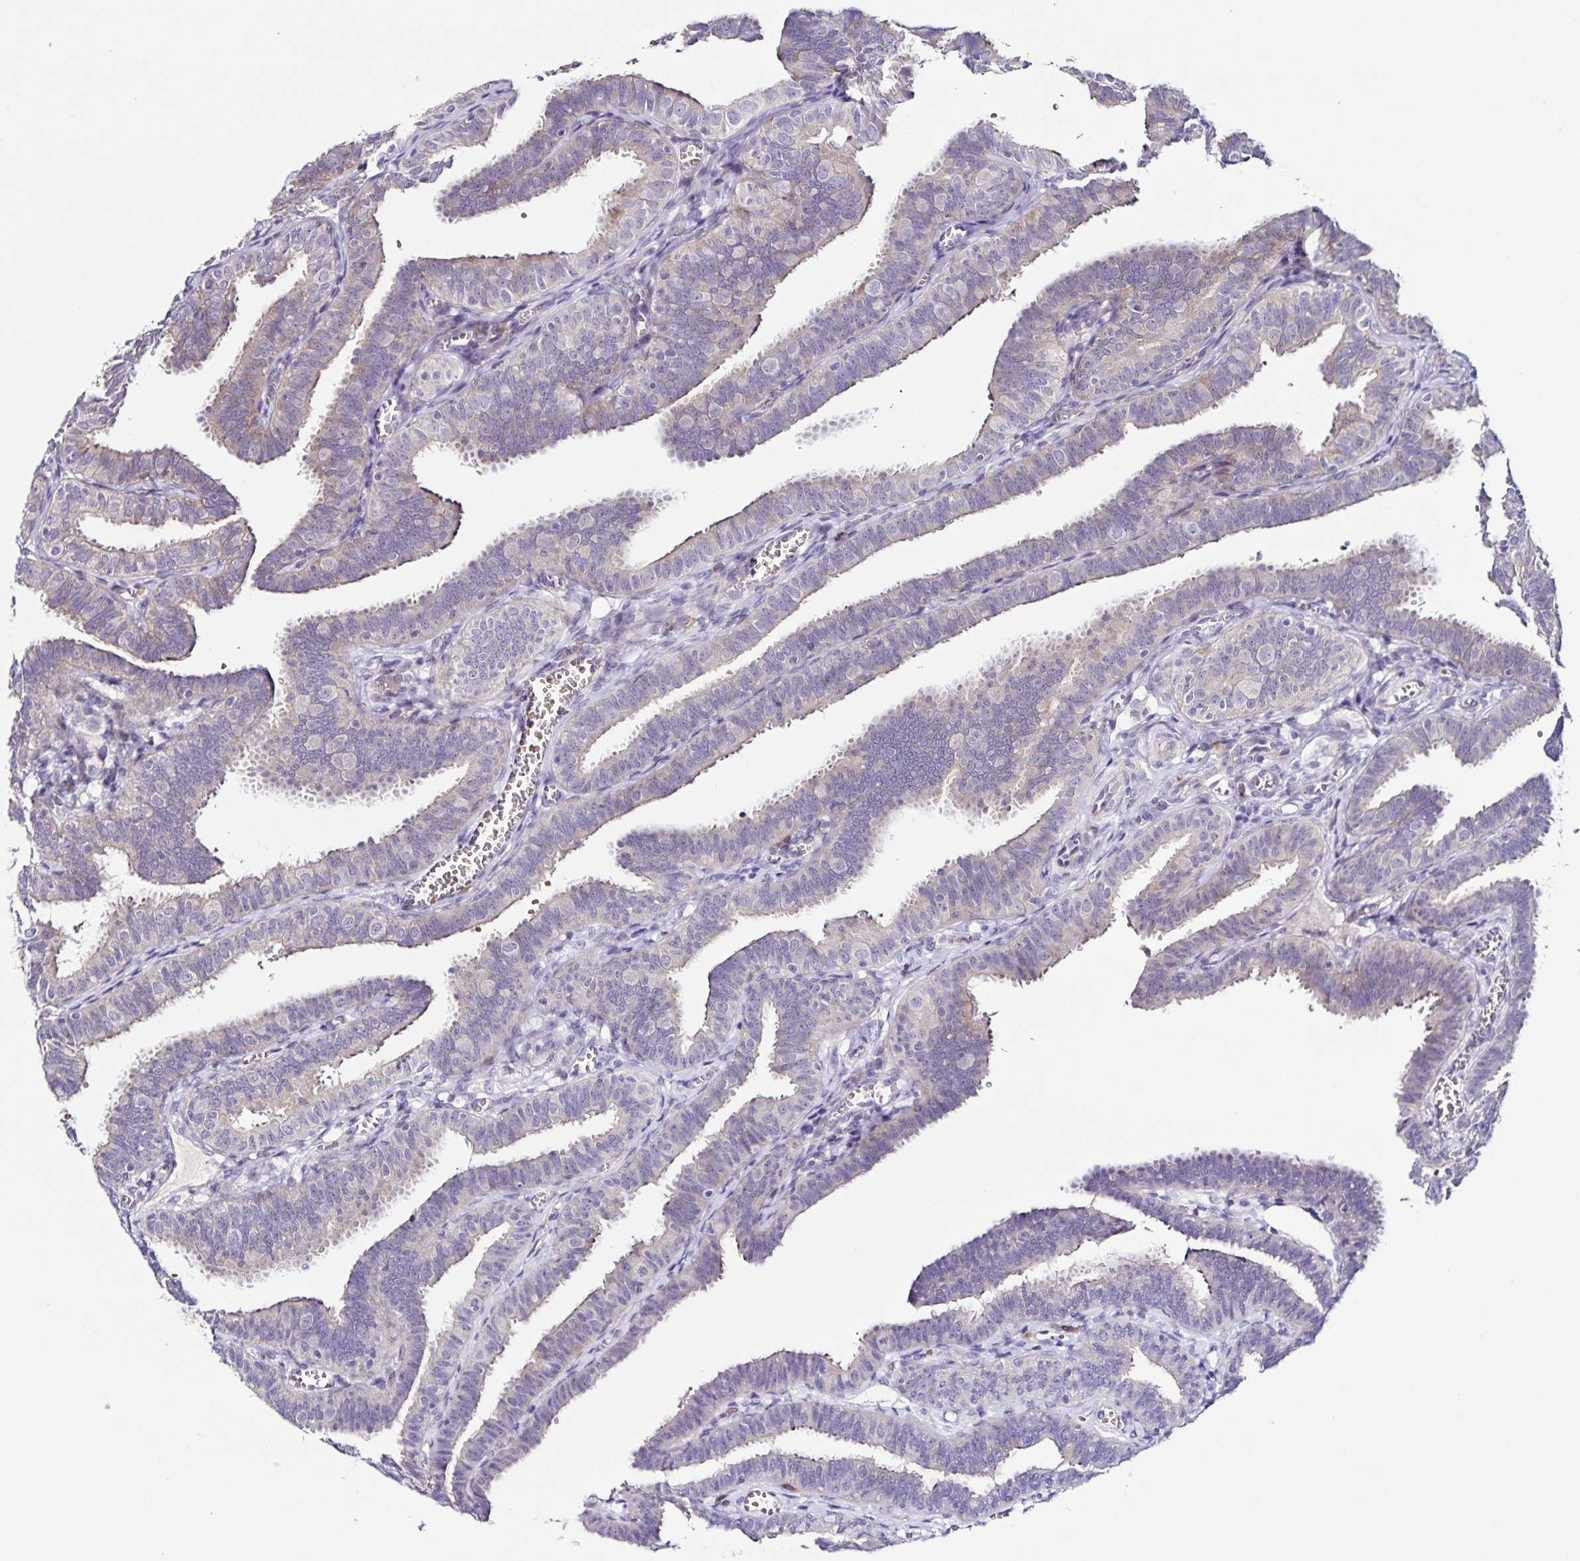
{"staining": {"intensity": "weak", "quantity": "<25%", "location": "cytoplasmic/membranous"}, "tissue": "fallopian tube", "cell_type": "Glandular cells", "image_type": "normal", "snomed": [{"axis": "morphology", "description": "Normal tissue, NOS"}, {"axis": "topography", "description": "Fallopian tube"}], "caption": "The immunohistochemistry (IHC) micrograph has no significant positivity in glandular cells of fallopian tube.", "gene": "RNFT2", "patient": {"sex": "female", "age": 25}}